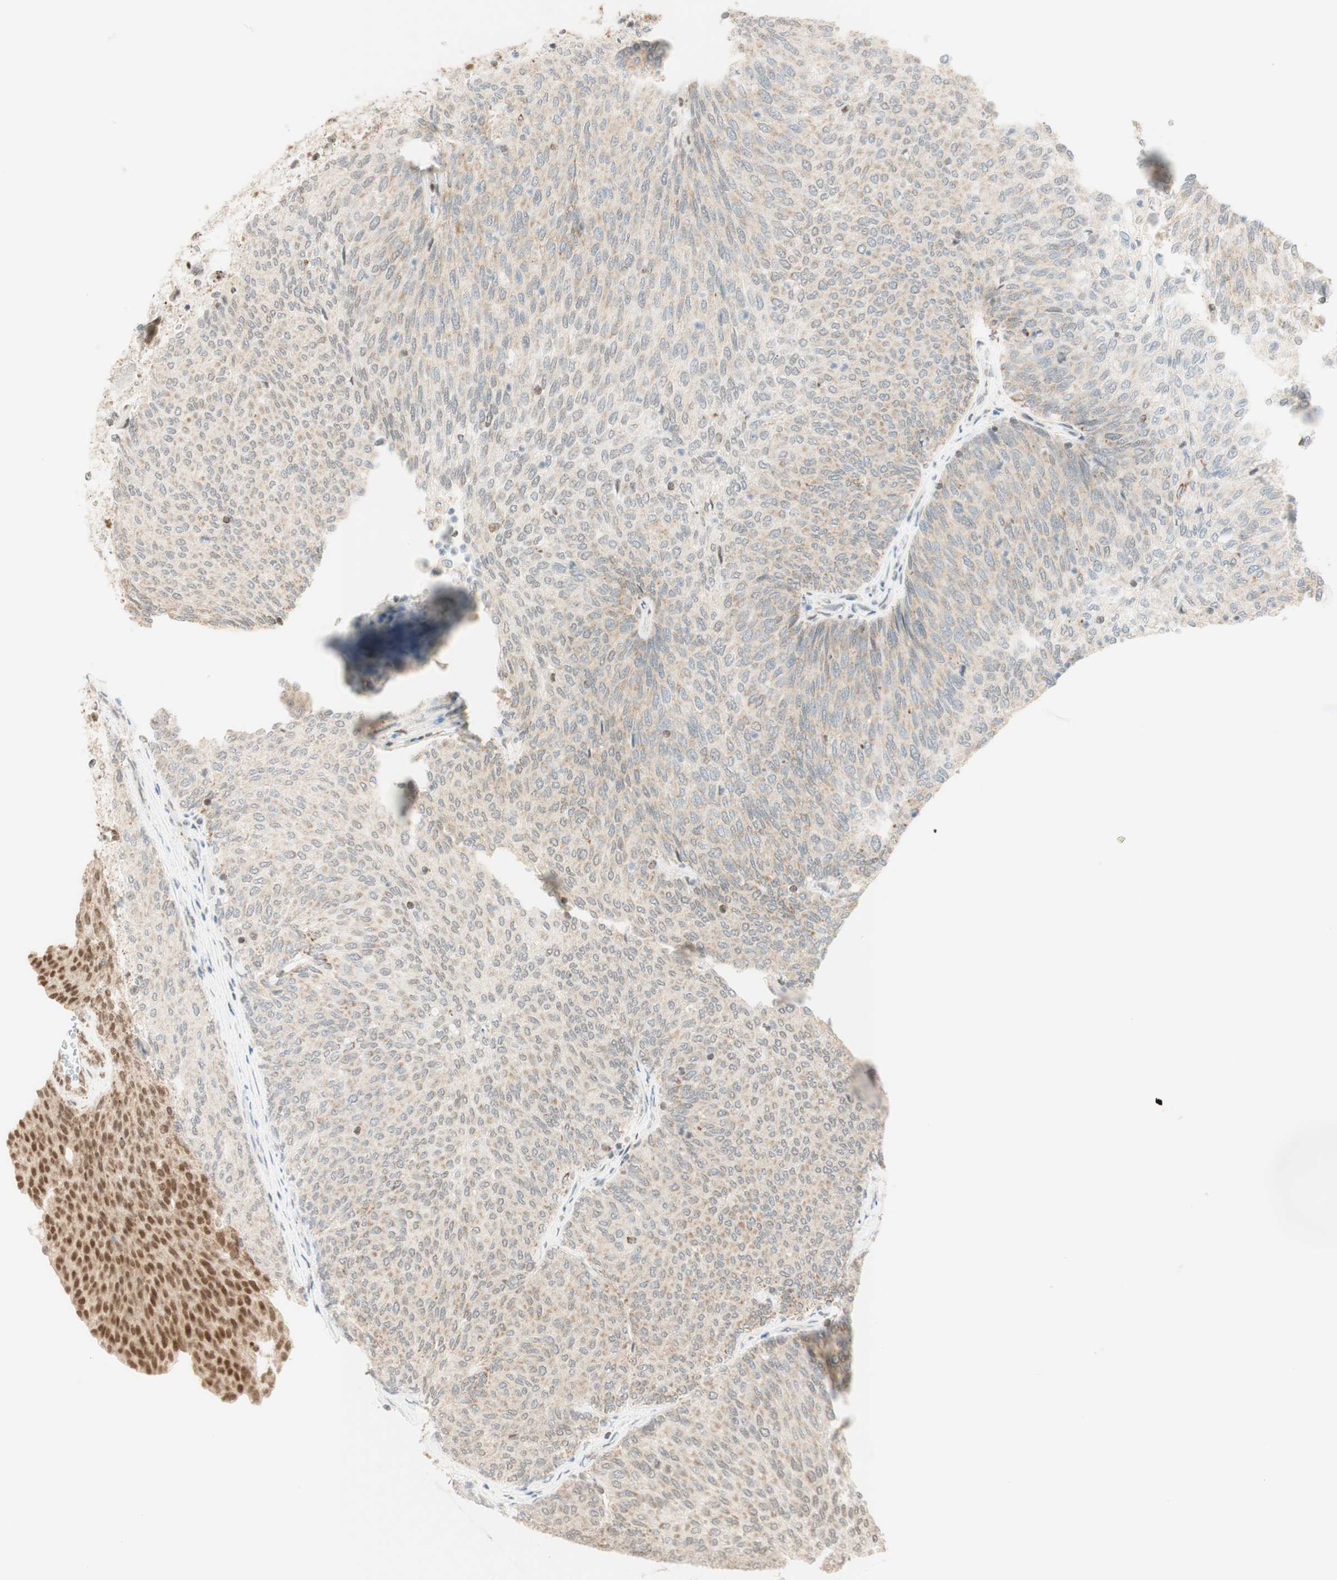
{"staining": {"intensity": "weak", "quantity": "25%-75%", "location": "cytoplasmic/membranous"}, "tissue": "urothelial cancer", "cell_type": "Tumor cells", "image_type": "cancer", "snomed": [{"axis": "morphology", "description": "Urothelial carcinoma, Low grade"}, {"axis": "topography", "description": "Urinary bladder"}], "caption": "Urothelial cancer tissue demonstrates weak cytoplasmic/membranous positivity in about 25%-75% of tumor cells, visualized by immunohistochemistry. (Stains: DAB (3,3'-diaminobenzidine) in brown, nuclei in blue, Microscopy: brightfield microscopy at high magnification).", "gene": "ZNF782", "patient": {"sex": "female", "age": 79}}